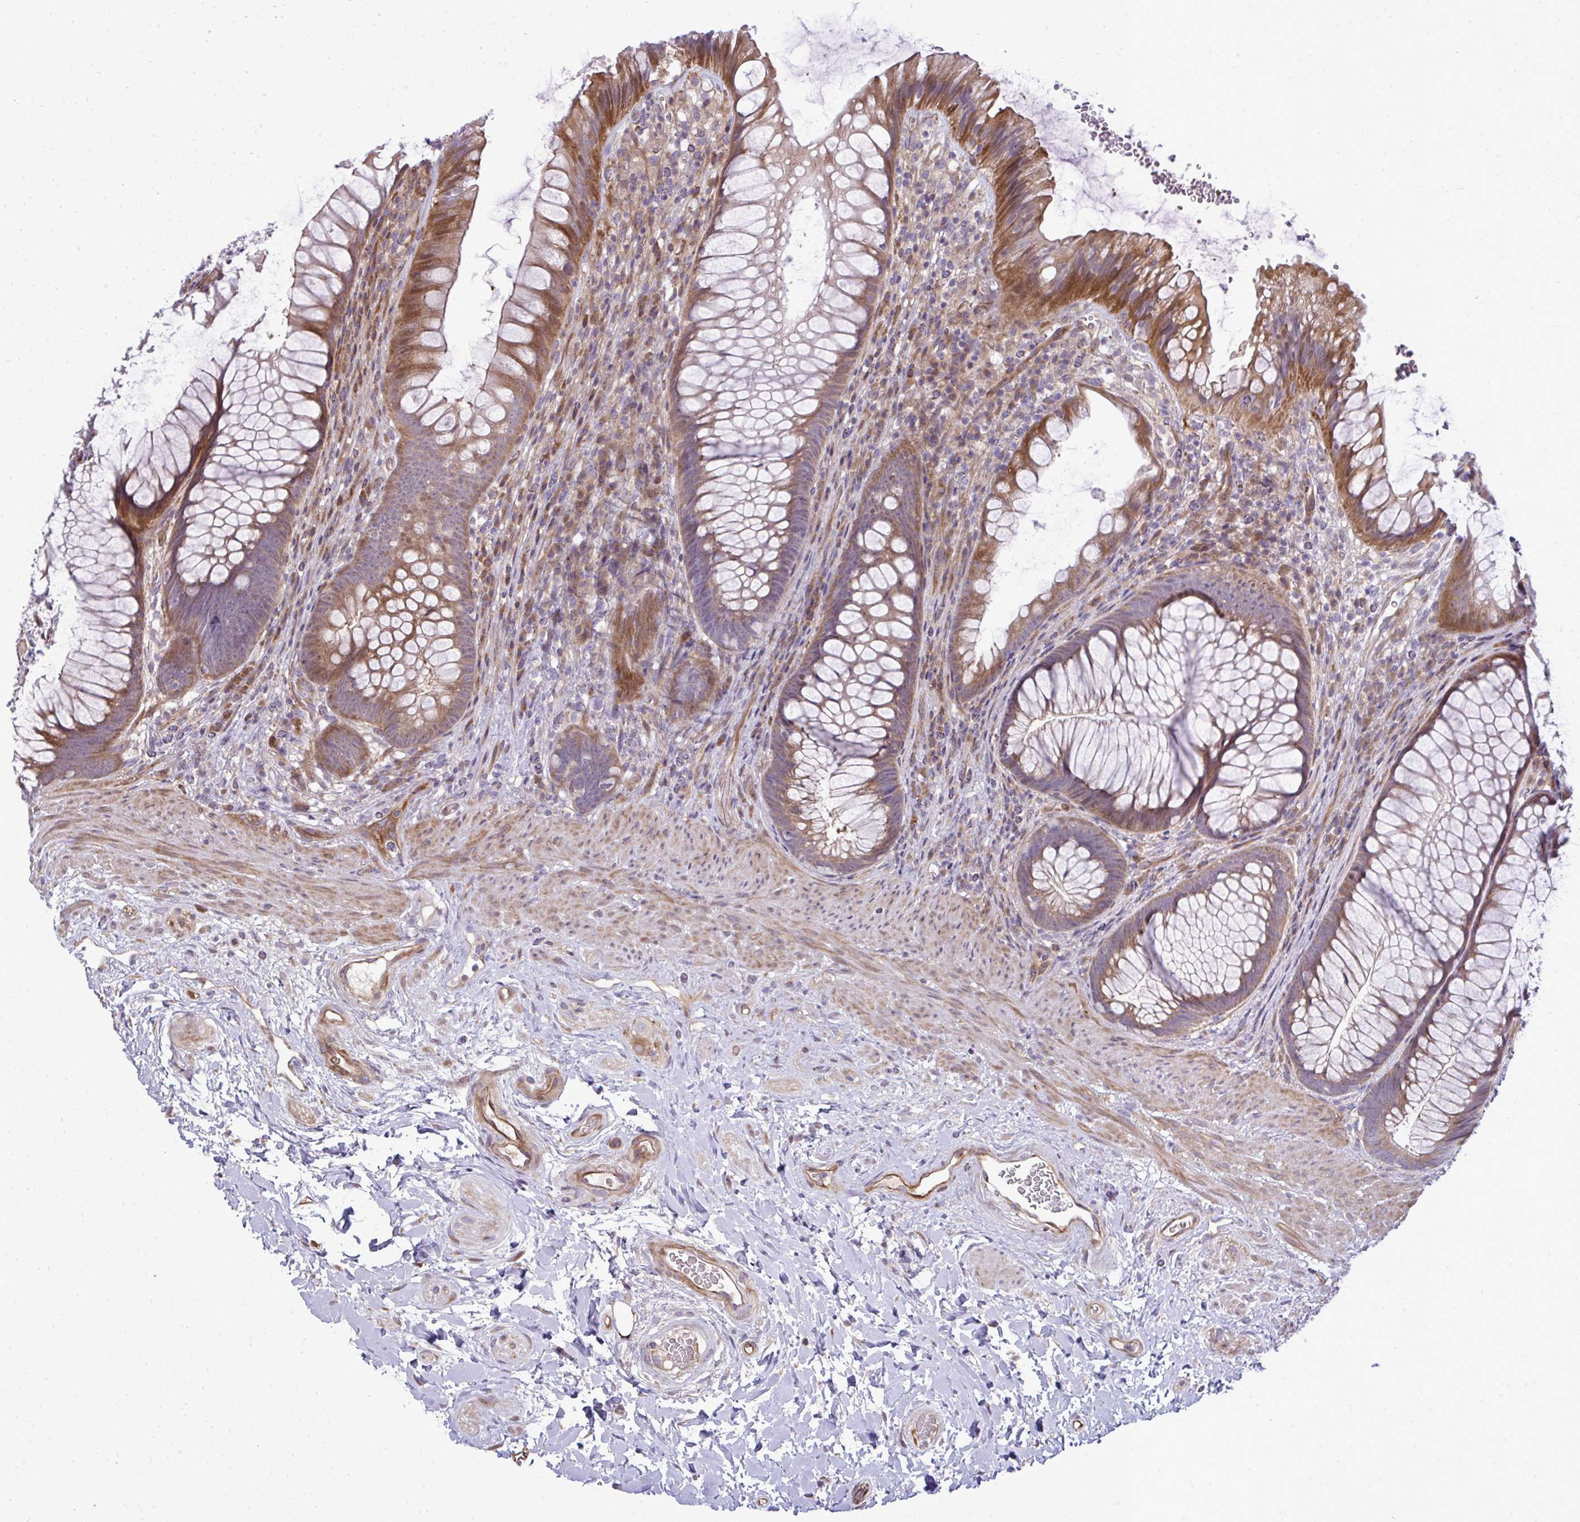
{"staining": {"intensity": "moderate", "quantity": ">75%", "location": "cytoplasmic/membranous"}, "tissue": "rectum", "cell_type": "Glandular cells", "image_type": "normal", "snomed": [{"axis": "morphology", "description": "Normal tissue, NOS"}, {"axis": "topography", "description": "Rectum"}], "caption": "Immunohistochemistry (DAB (3,3'-diaminobenzidine)) staining of benign human rectum demonstrates moderate cytoplasmic/membranous protein positivity in approximately >75% of glandular cells. (Brightfield microscopy of DAB IHC at high magnification).", "gene": "ZSCAN9", "patient": {"sex": "male", "age": 53}}